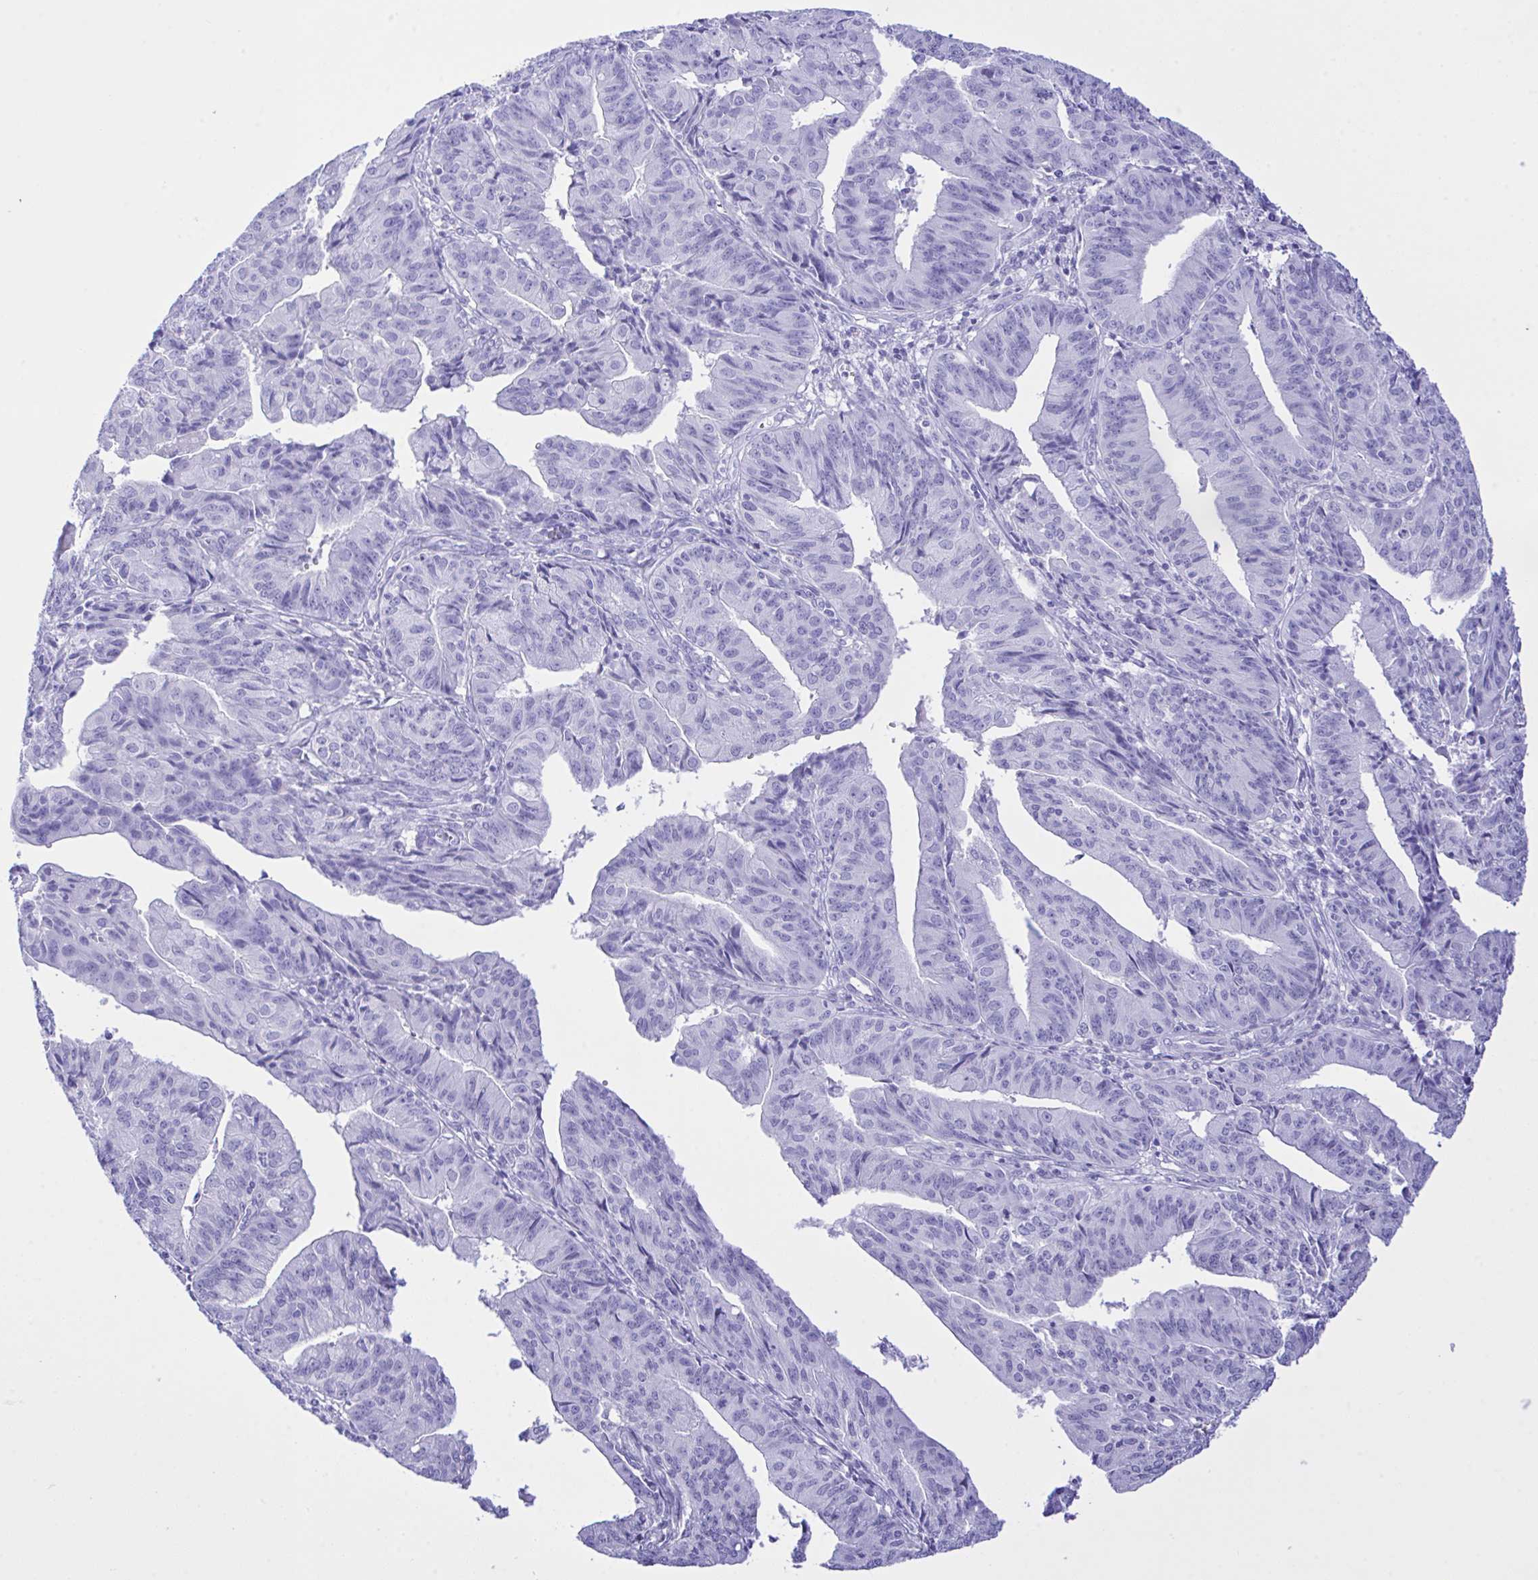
{"staining": {"intensity": "negative", "quantity": "none", "location": "none"}, "tissue": "endometrial cancer", "cell_type": "Tumor cells", "image_type": "cancer", "snomed": [{"axis": "morphology", "description": "Adenocarcinoma, NOS"}, {"axis": "topography", "description": "Endometrium"}], "caption": "The photomicrograph exhibits no significant positivity in tumor cells of endometrial cancer (adenocarcinoma). (Stains: DAB (3,3'-diaminobenzidine) immunohistochemistry with hematoxylin counter stain, Microscopy: brightfield microscopy at high magnification).", "gene": "SELENOV", "patient": {"sex": "female", "age": 56}}